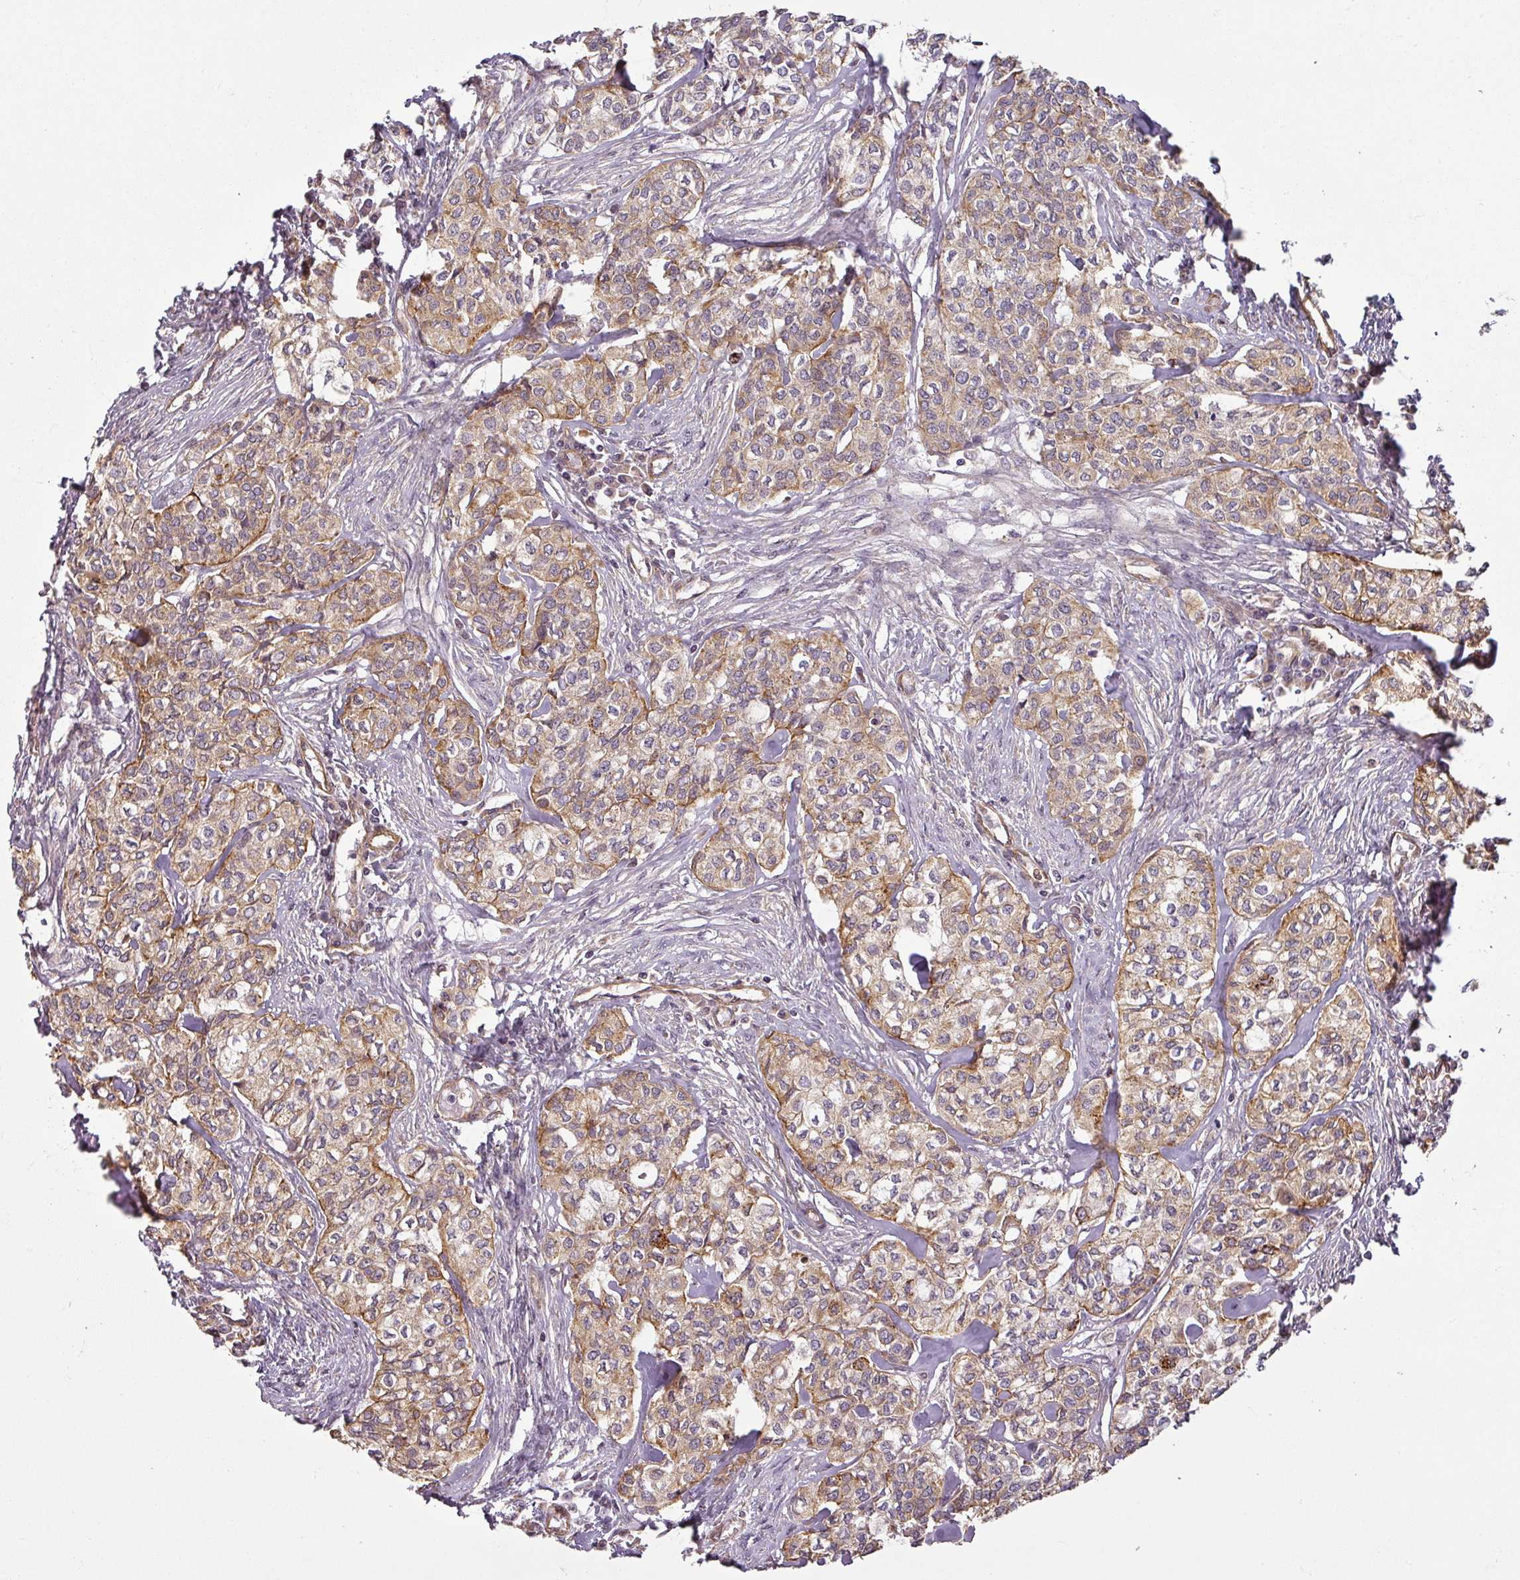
{"staining": {"intensity": "moderate", "quantity": ">75%", "location": "cytoplasmic/membranous"}, "tissue": "head and neck cancer", "cell_type": "Tumor cells", "image_type": "cancer", "snomed": [{"axis": "morphology", "description": "Adenocarcinoma, NOS"}, {"axis": "topography", "description": "Head-Neck"}], "caption": "This is an image of IHC staining of head and neck cancer, which shows moderate positivity in the cytoplasmic/membranous of tumor cells.", "gene": "DIMT1", "patient": {"sex": "male", "age": 81}}